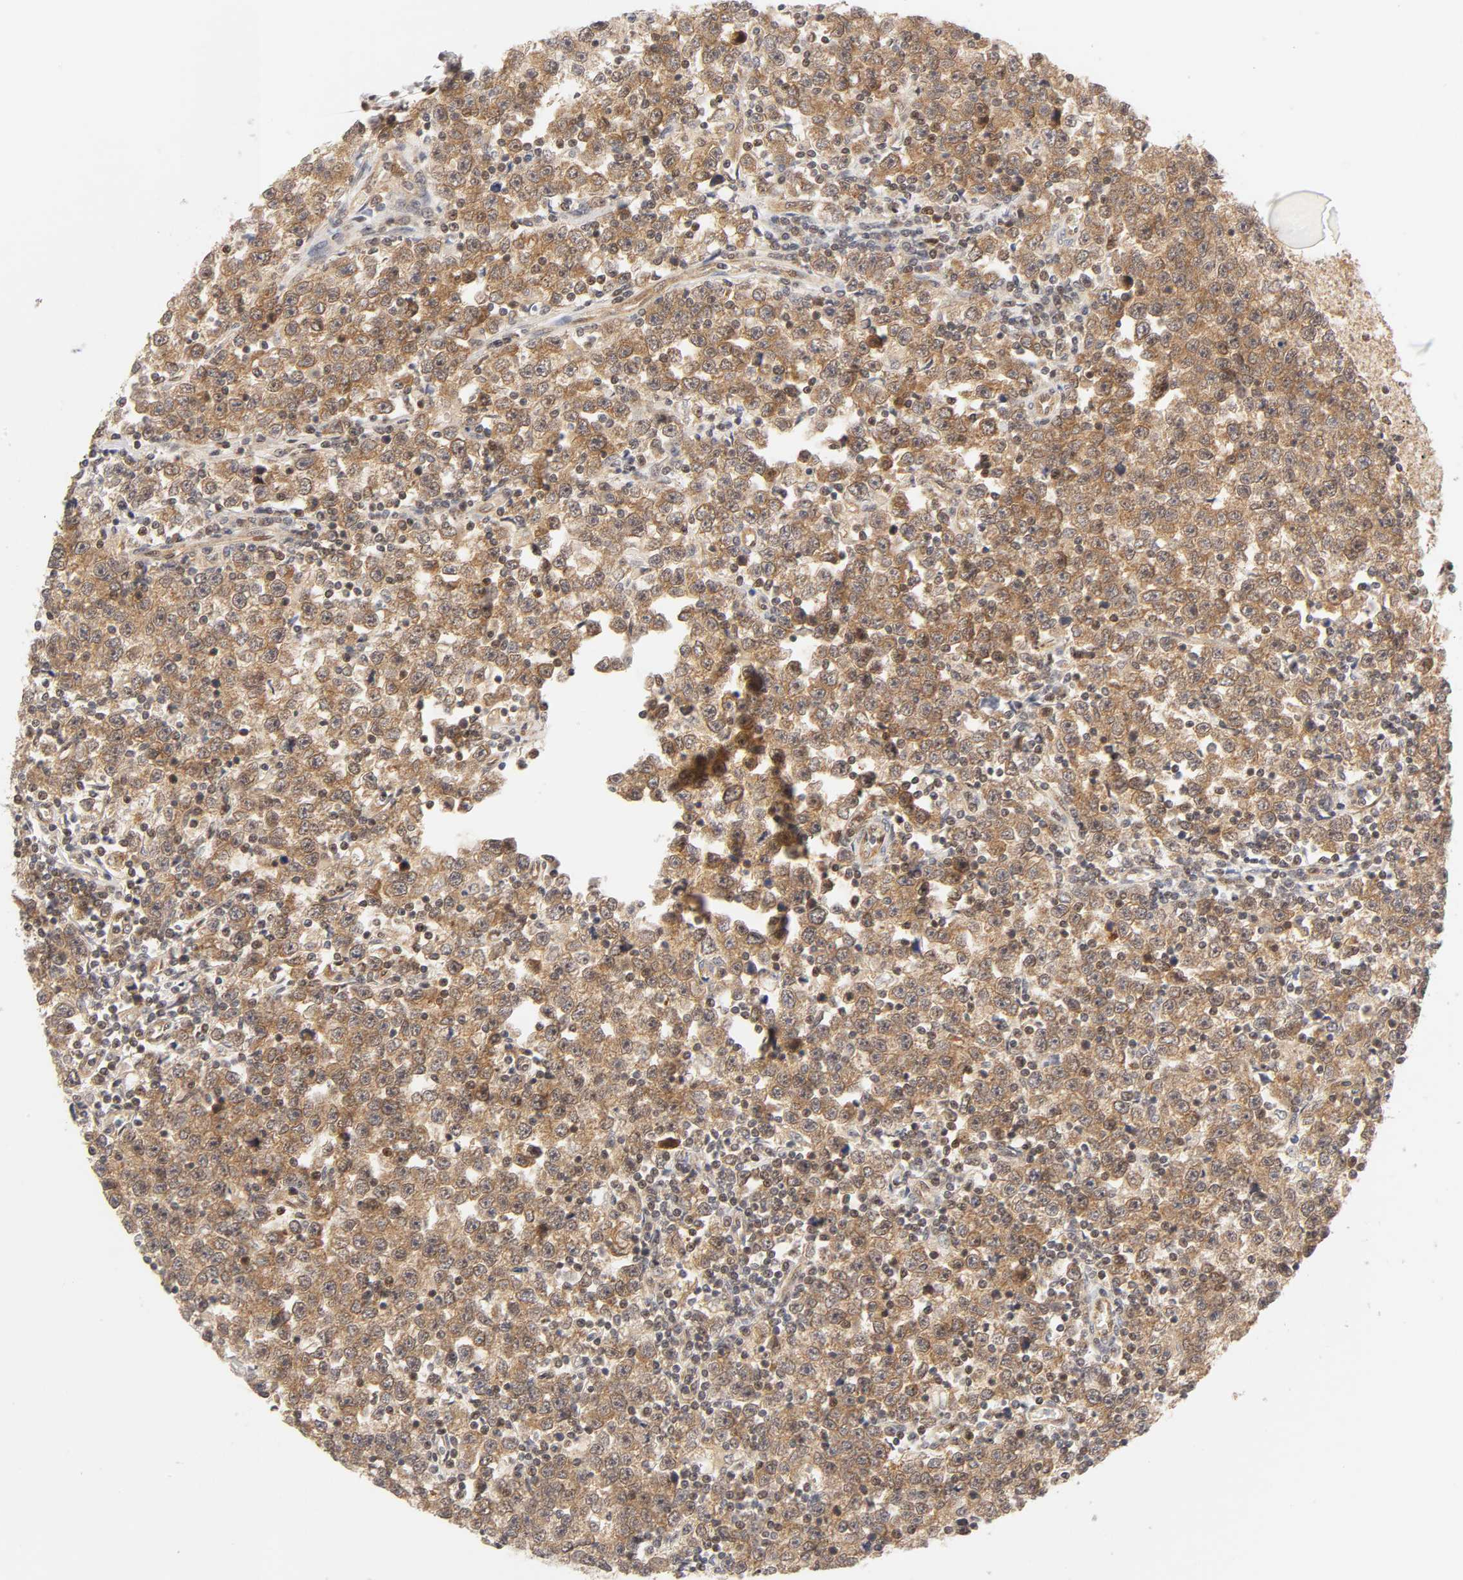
{"staining": {"intensity": "weak", "quantity": ">75%", "location": "cytoplasmic/membranous,nuclear"}, "tissue": "testis cancer", "cell_type": "Tumor cells", "image_type": "cancer", "snomed": [{"axis": "morphology", "description": "Seminoma, NOS"}, {"axis": "topography", "description": "Testis"}], "caption": "Brown immunohistochemical staining in human testis seminoma displays weak cytoplasmic/membranous and nuclear staining in approximately >75% of tumor cells.", "gene": "CDC37", "patient": {"sex": "male", "age": 43}}